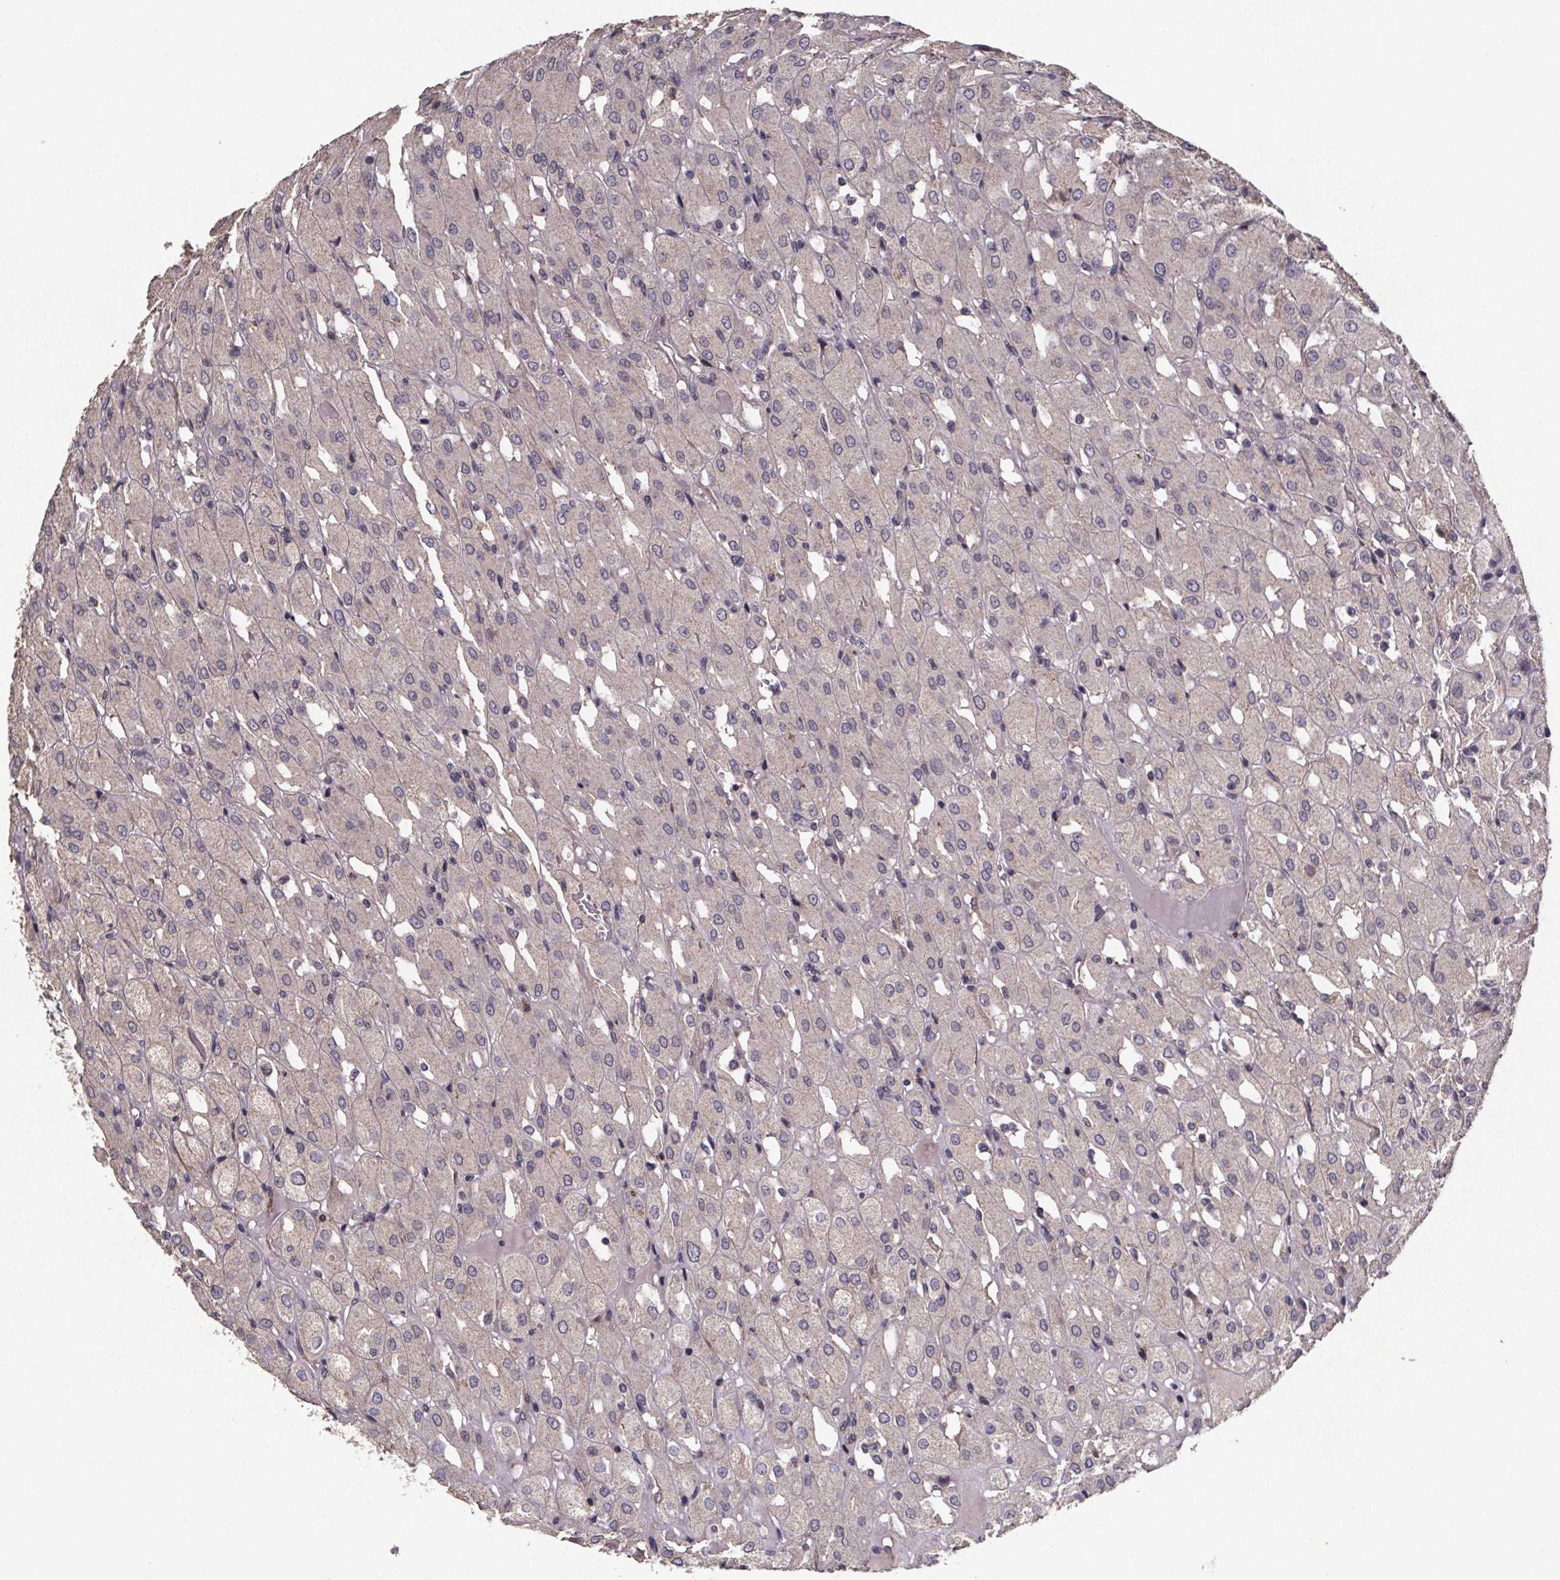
{"staining": {"intensity": "negative", "quantity": "none", "location": "none"}, "tissue": "renal cancer", "cell_type": "Tumor cells", "image_type": "cancer", "snomed": [{"axis": "morphology", "description": "Adenocarcinoma, NOS"}, {"axis": "topography", "description": "Kidney"}], "caption": "IHC of renal cancer demonstrates no staining in tumor cells.", "gene": "PALLD", "patient": {"sex": "male", "age": 72}}